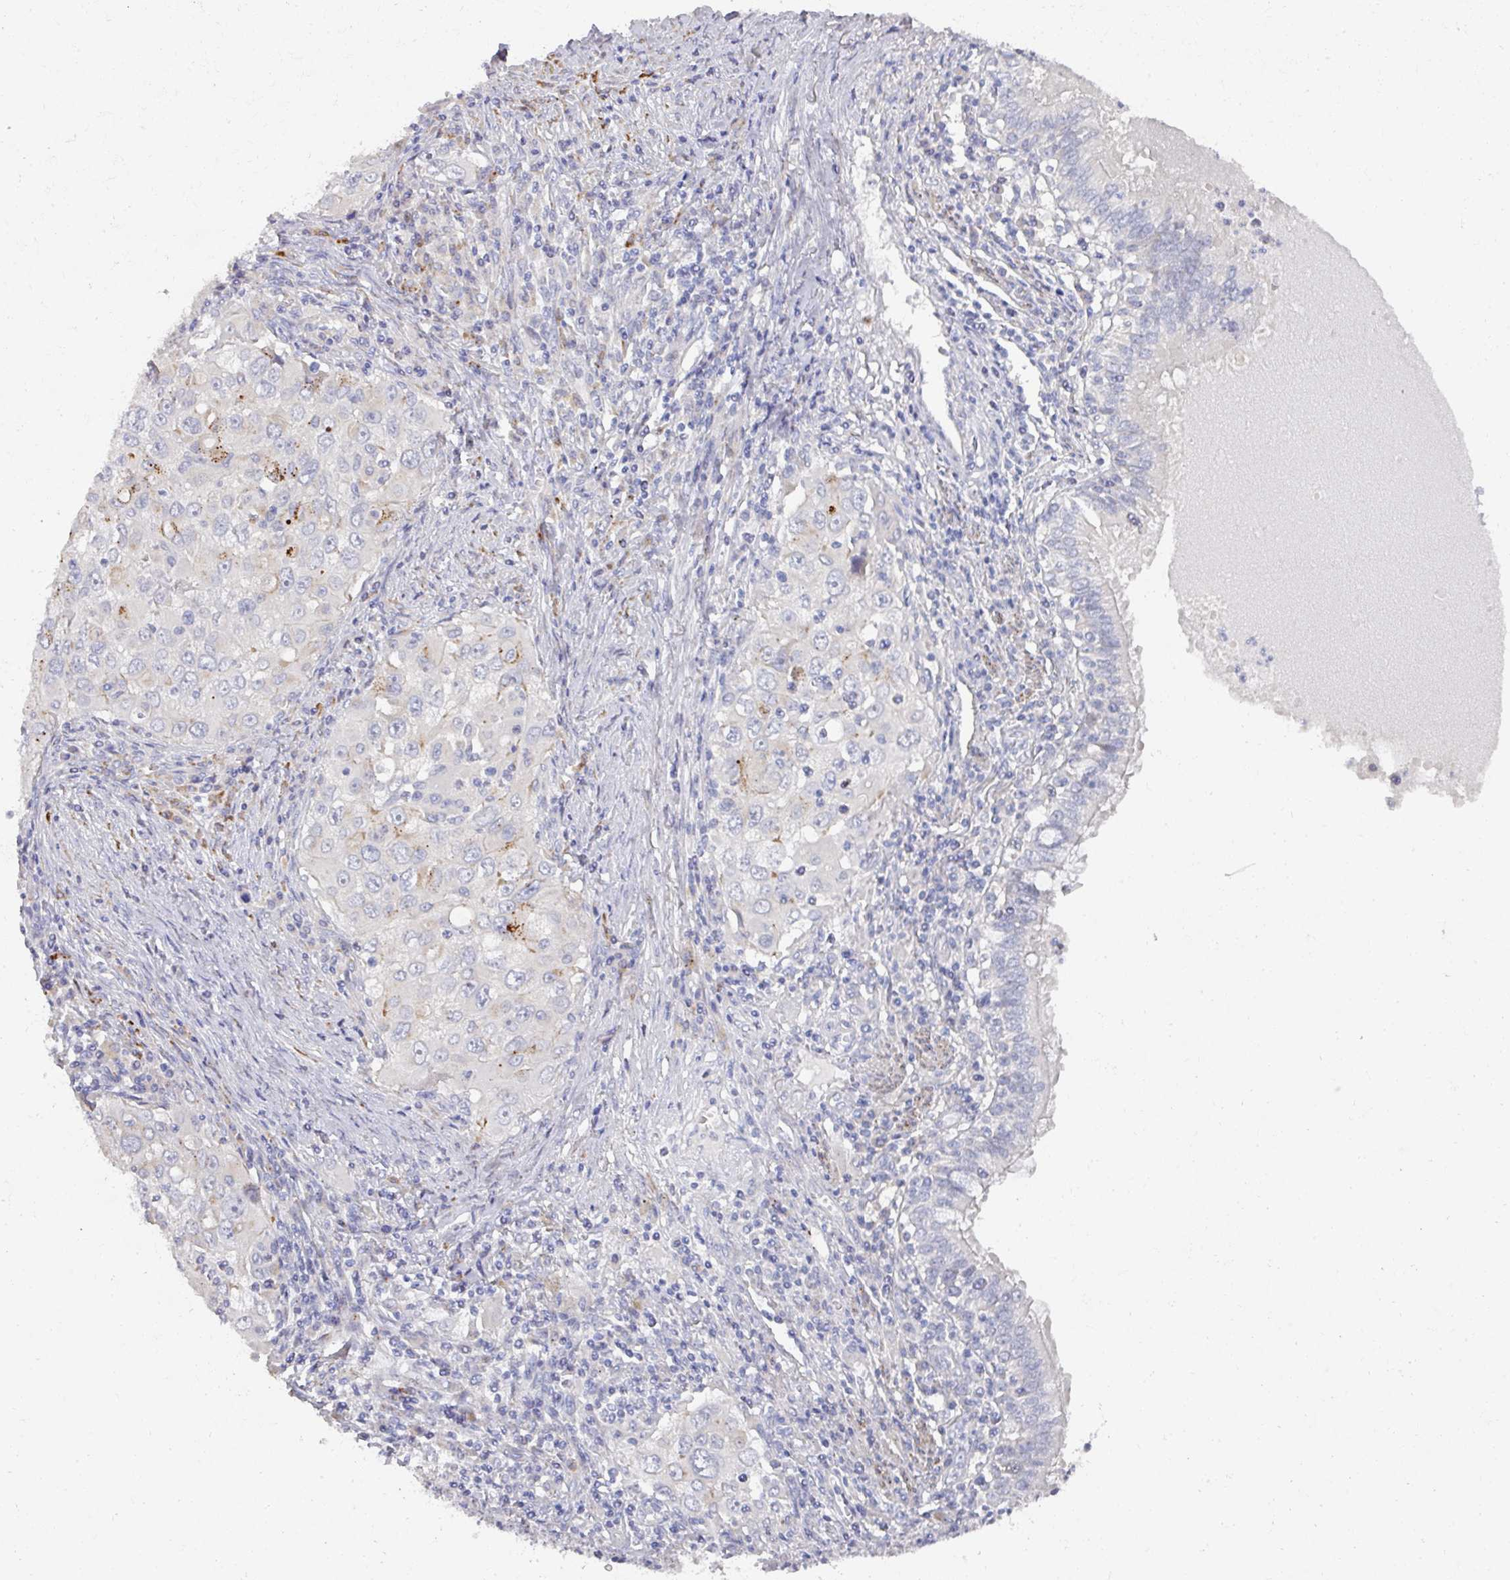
{"staining": {"intensity": "moderate", "quantity": "<25%", "location": "cytoplasmic/membranous"}, "tissue": "lung cancer", "cell_type": "Tumor cells", "image_type": "cancer", "snomed": [{"axis": "morphology", "description": "Adenocarcinoma, NOS"}, {"axis": "morphology", "description": "Adenocarcinoma, metastatic, NOS"}, {"axis": "topography", "description": "Lymph node"}, {"axis": "topography", "description": "Lung"}], "caption": "Moderate cytoplasmic/membranous positivity is present in about <25% of tumor cells in metastatic adenocarcinoma (lung).", "gene": "NT5C1A", "patient": {"sex": "female", "age": 42}}